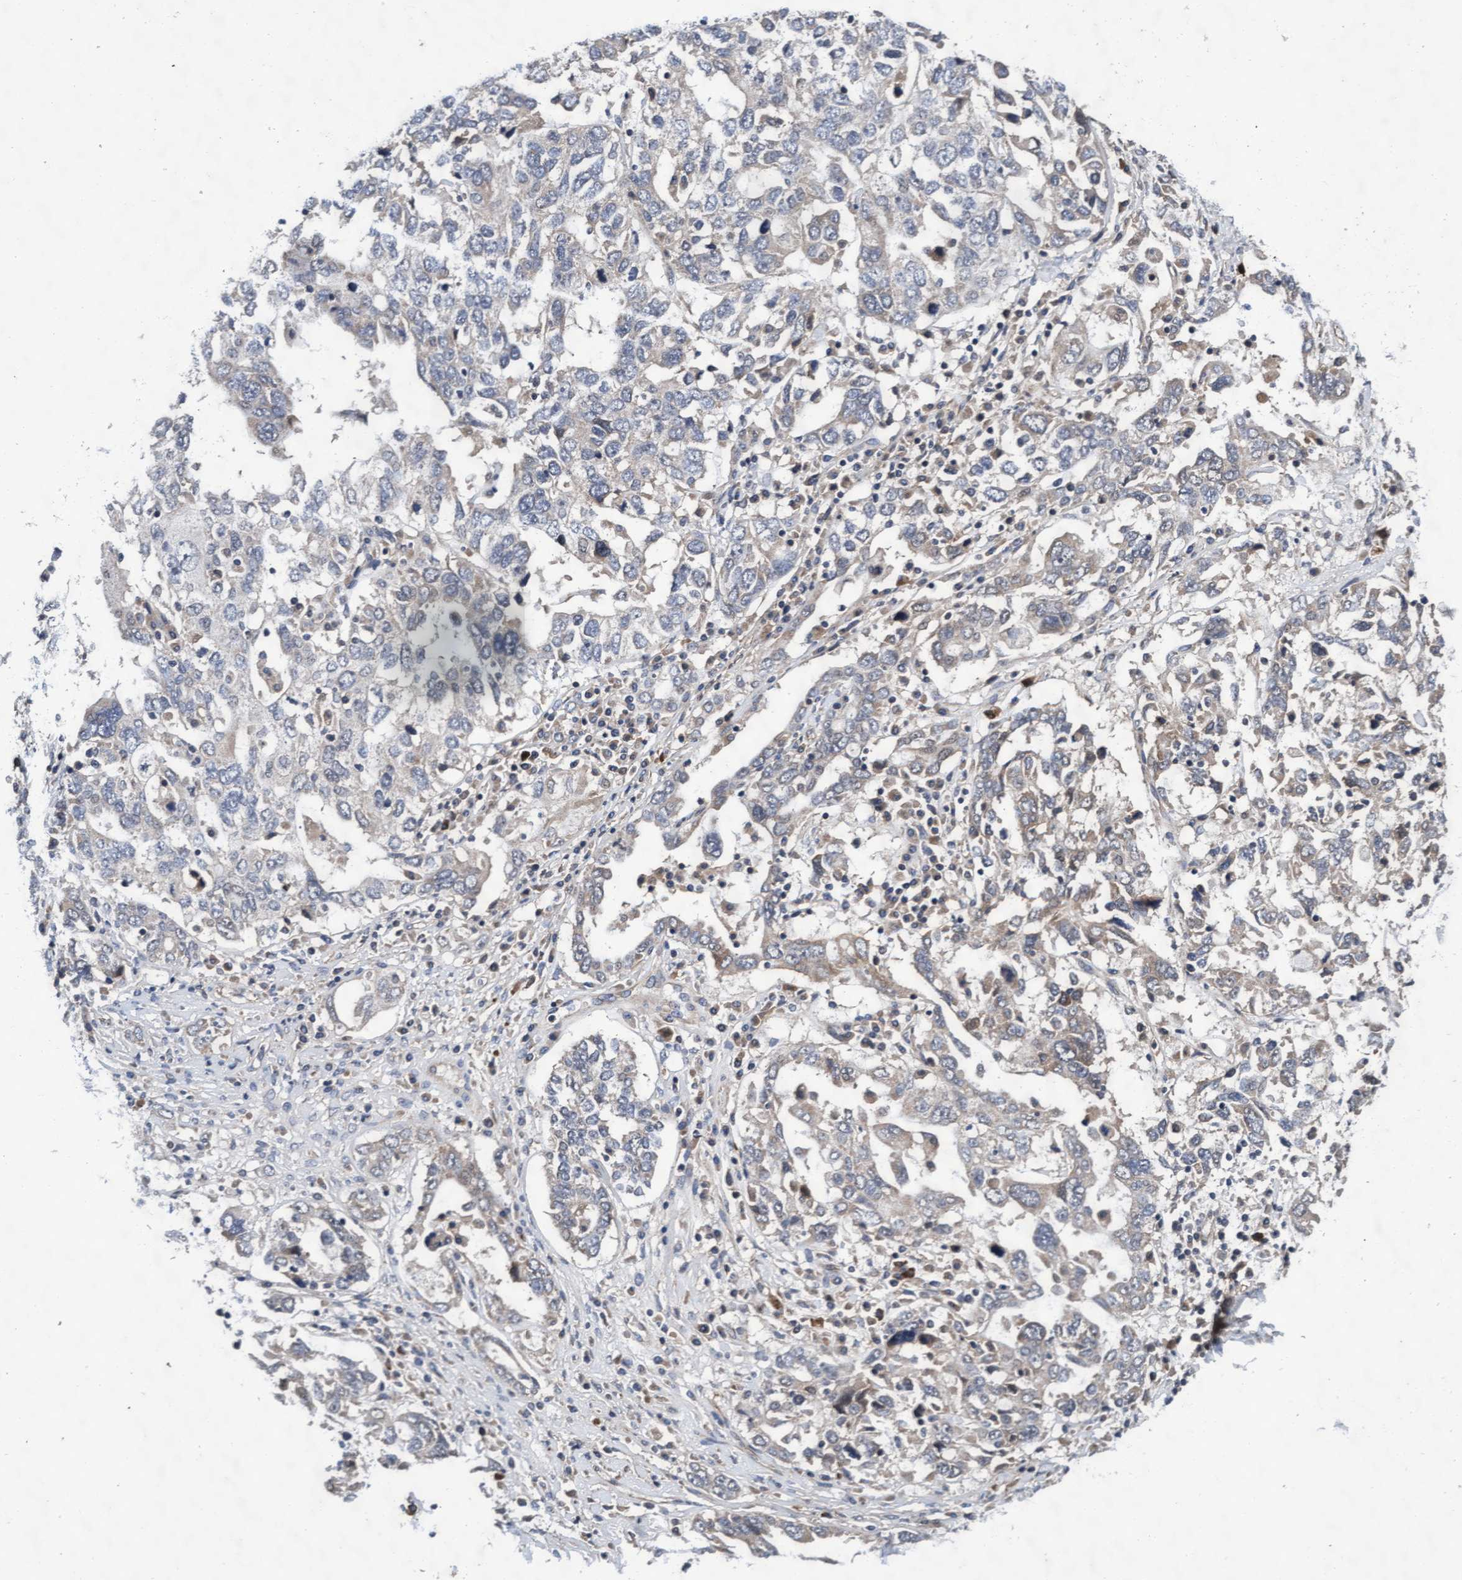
{"staining": {"intensity": "weak", "quantity": "<25%", "location": "cytoplasmic/membranous"}, "tissue": "ovarian cancer", "cell_type": "Tumor cells", "image_type": "cancer", "snomed": [{"axis": "morphology", "description": "Carcinoma, endometroid"}, {"axis": "topography", "description": "Ovary"}], "caption": "This is a photomicrograph of immunohistochemistry staining of endometroid carcinoma (ovarian), which shows no positivity in tumor cells.", "gene": "EFCAB13", "patient": {"sex": "female", "age": 62}}